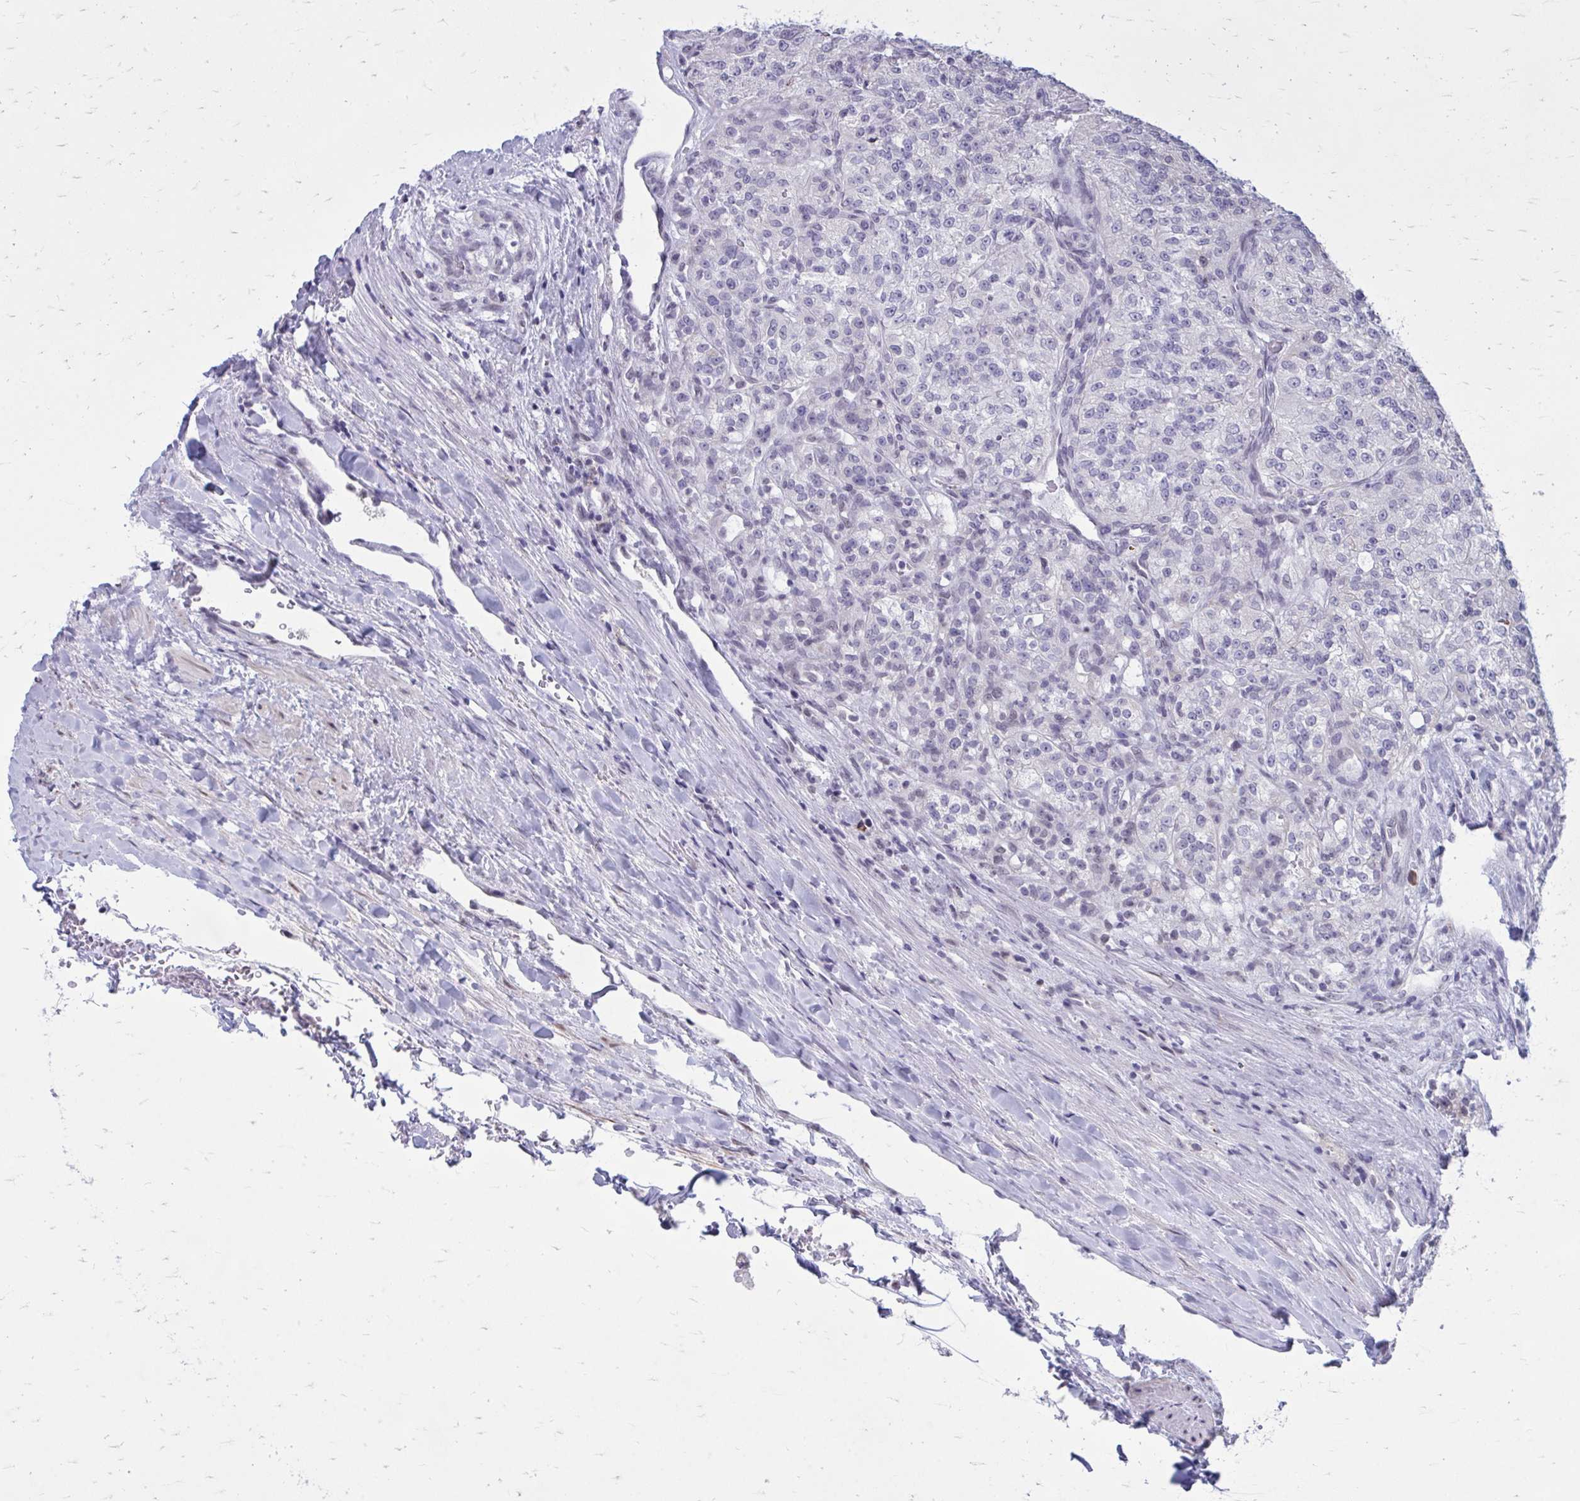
{"staining": {"intensity": "negative", "quantity": "none", "location": "none"}, "tissue": "renal cancer", "cell_type": "Tumor cells", "image_type": "cancer", "snomed": [{"axis": "morphology", "description": "Adenocarcinoma, NOS"}, {"axis": "topography", "description": "Kidney"}], "caption": "Immunohistochemistry micrograph of human adenocarcinoma (renal) stained for a protein (brown), which shows no expression in tumor cells.", "gene": "PROSER1", "patient": {"sex": "female", "age": 63}}